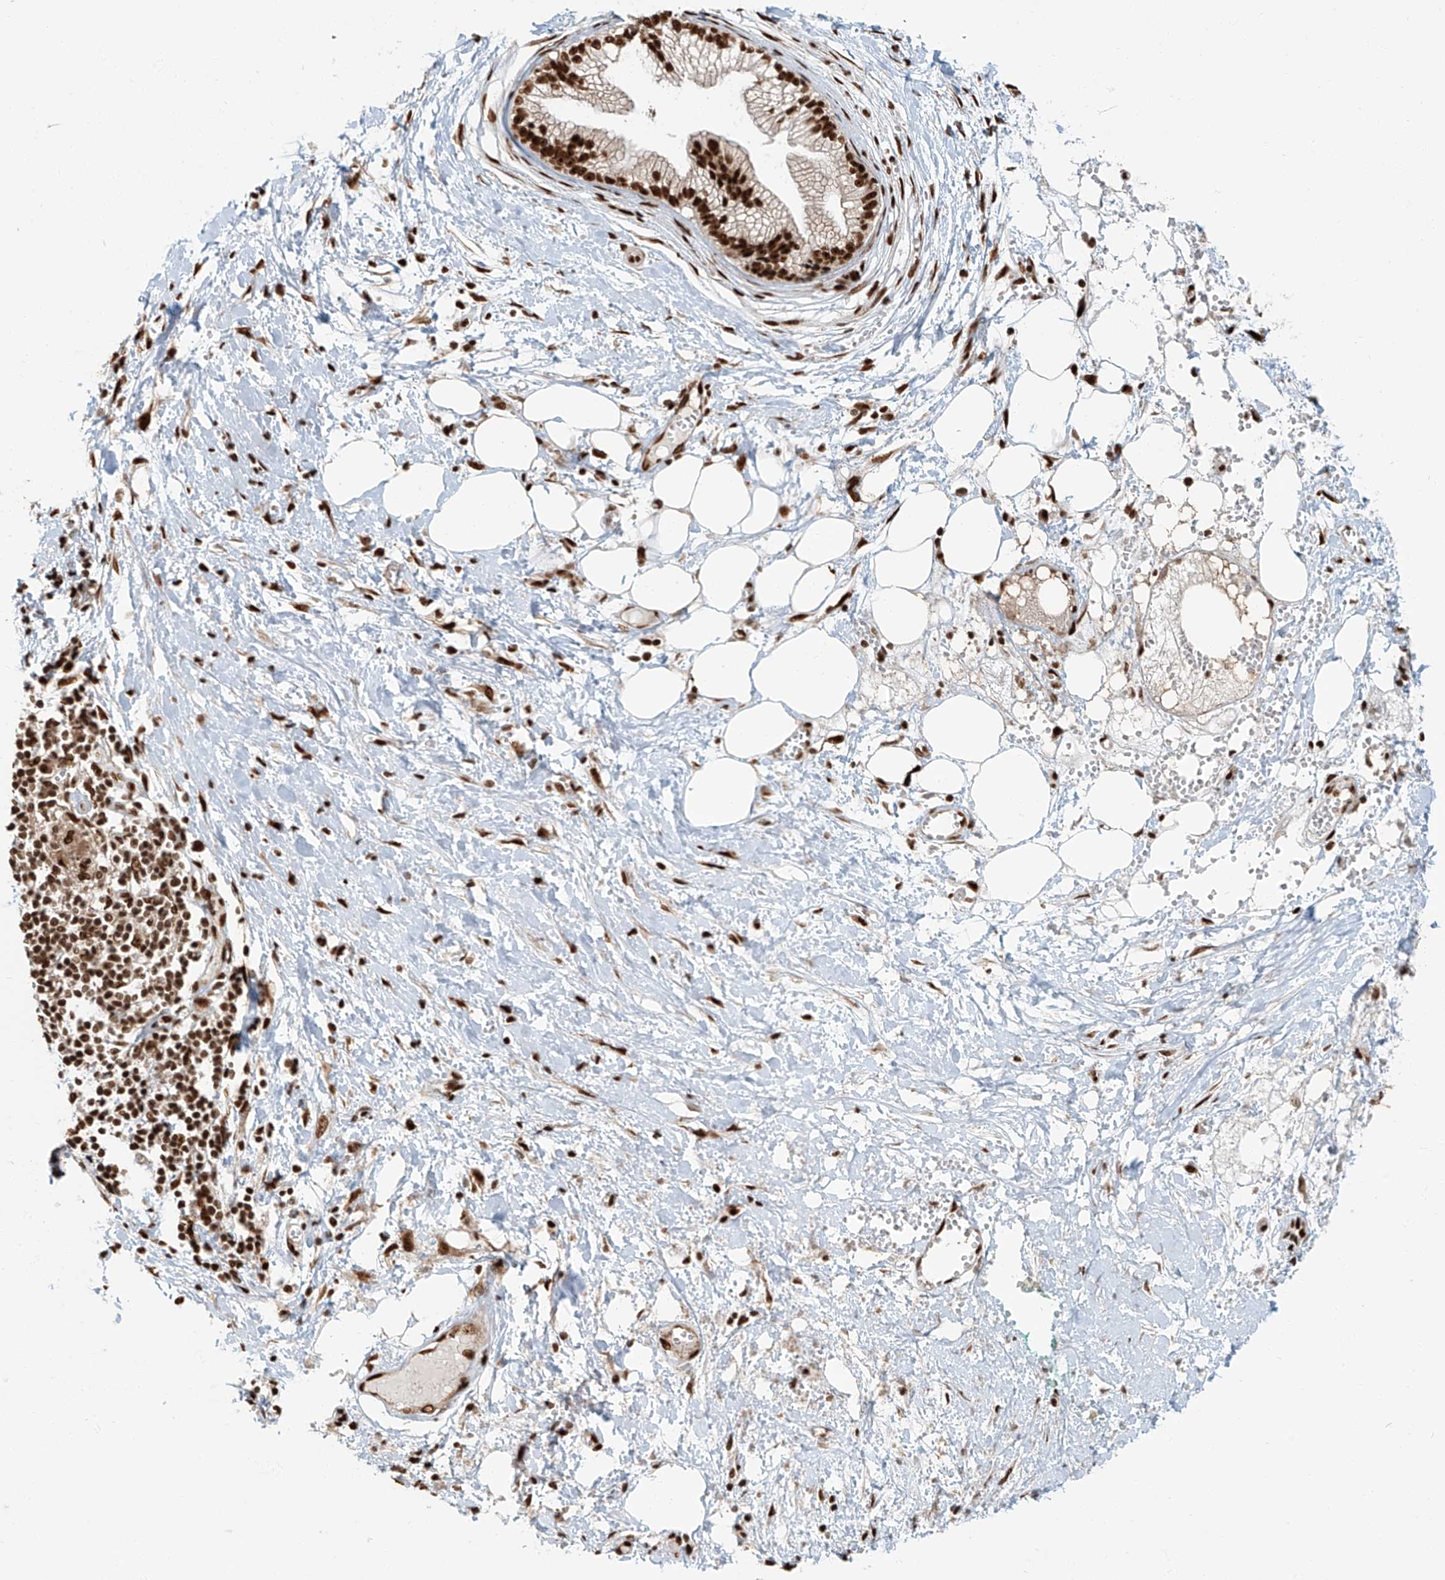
{"staining": {"intensity": "strong", "quantity": ">75%", "location": "nuclear"}, "tissue": "pancreatic cancer", "cell_type": "Tumor cells", "image_type": "cancer", "snomed": [{"axis": "morphology", "description": "Adenocarcinoma, NOS"}, {"axis": "topography", "description": "Pancreas"}], "caption": "This is a micrograph of immunohistochemistry (IHC) staining of pancreatic cancer, which shows strong expression in the nuclear of tumor cells.", "gene": "FAM193B", "patient": {"sex": "male", "age": 68}}